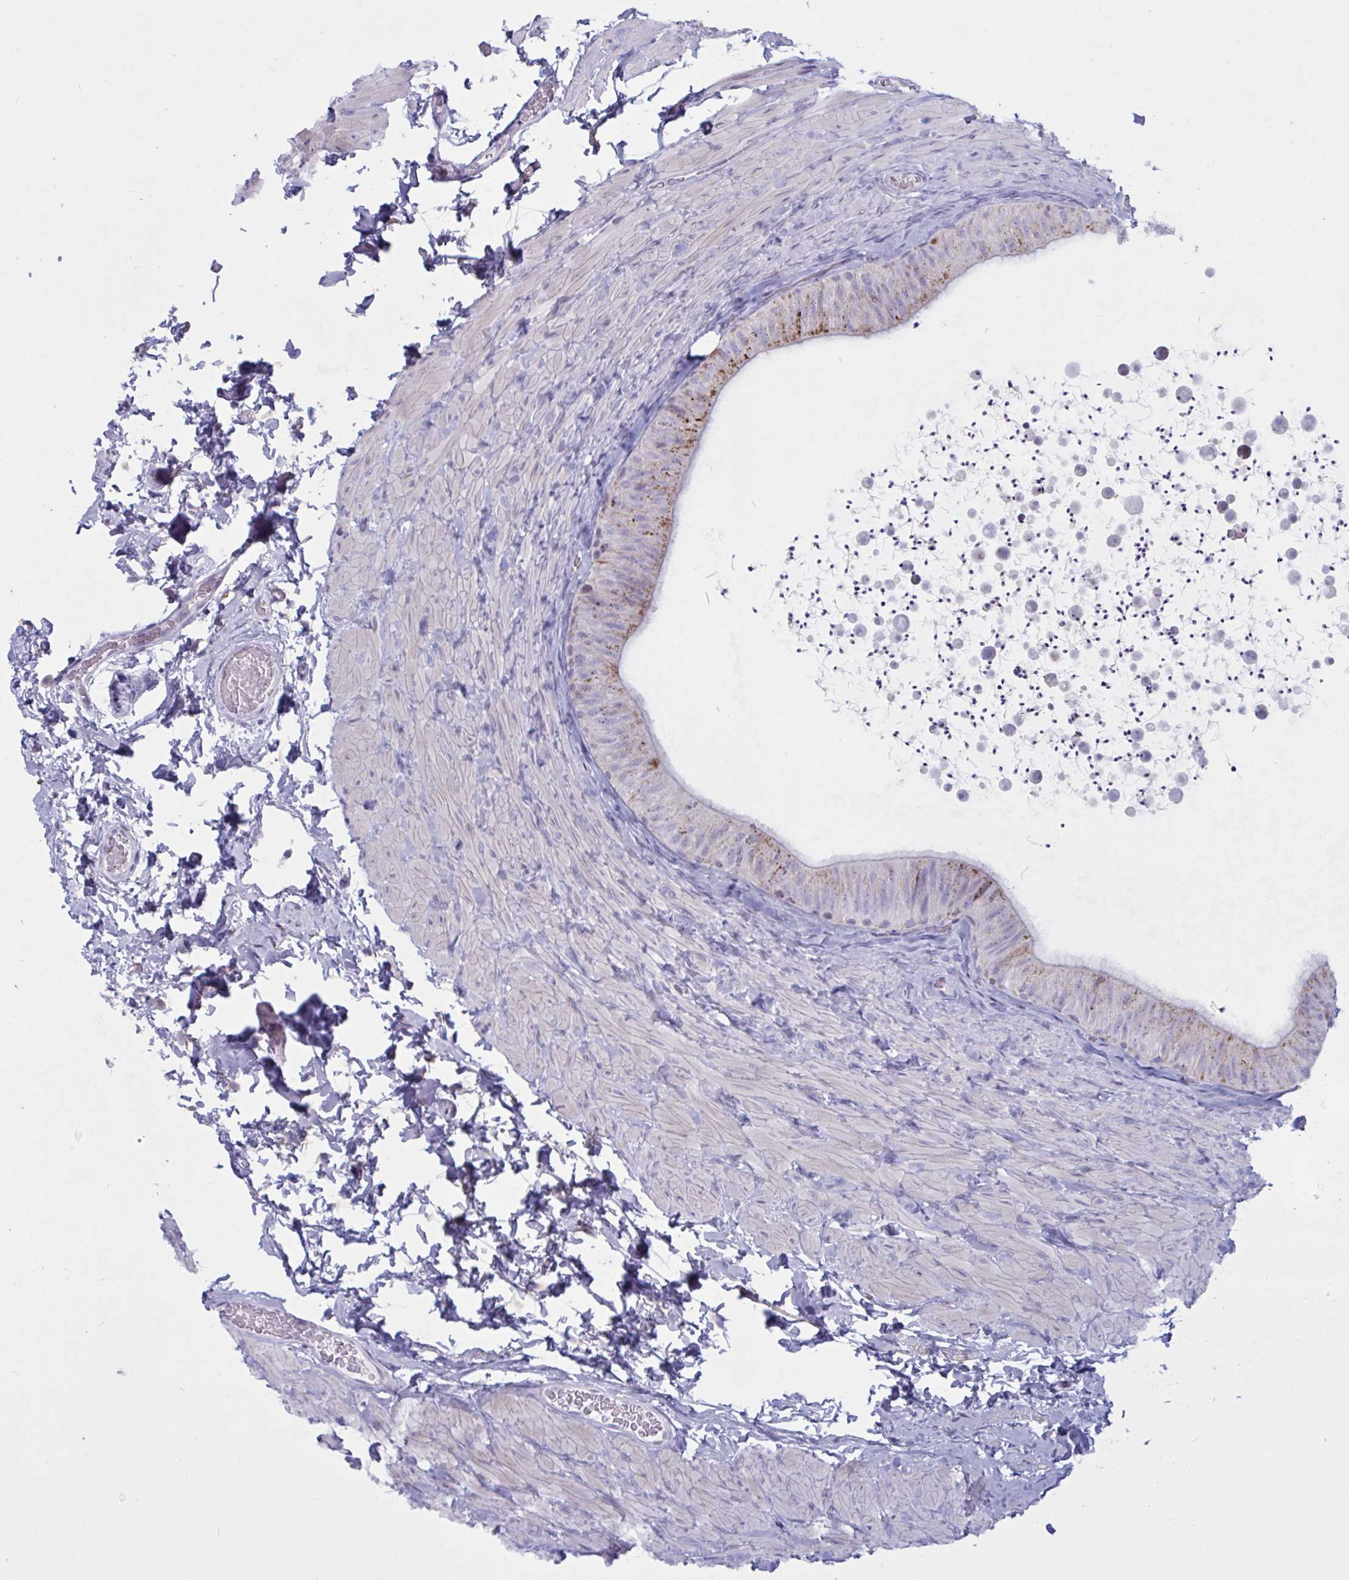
{"staining": {"intensity": "moderate", "quantity": "25%-75%", "location": "cytoplasmic/membranous"}, "tissue": "epididymis", "cell_type": "Glandular cells", "image_type": "normal", "snomed": [{"axis": "morphology", "description": "Normal tissue, NOS"}, {"axis": "topography", "description": "Epididymis, spermatic cord, NOS"}, {"axis": "topography", "description": "Epididymis"}], "caption": "Moderate cytoplasmic/membranous staining for a protein is identified in about 25%-75% of glandular cells of normal epididymis using immunohistochemistry.", "gene": "ATG9A", "patient": {"sex": "male", "age": 31}}